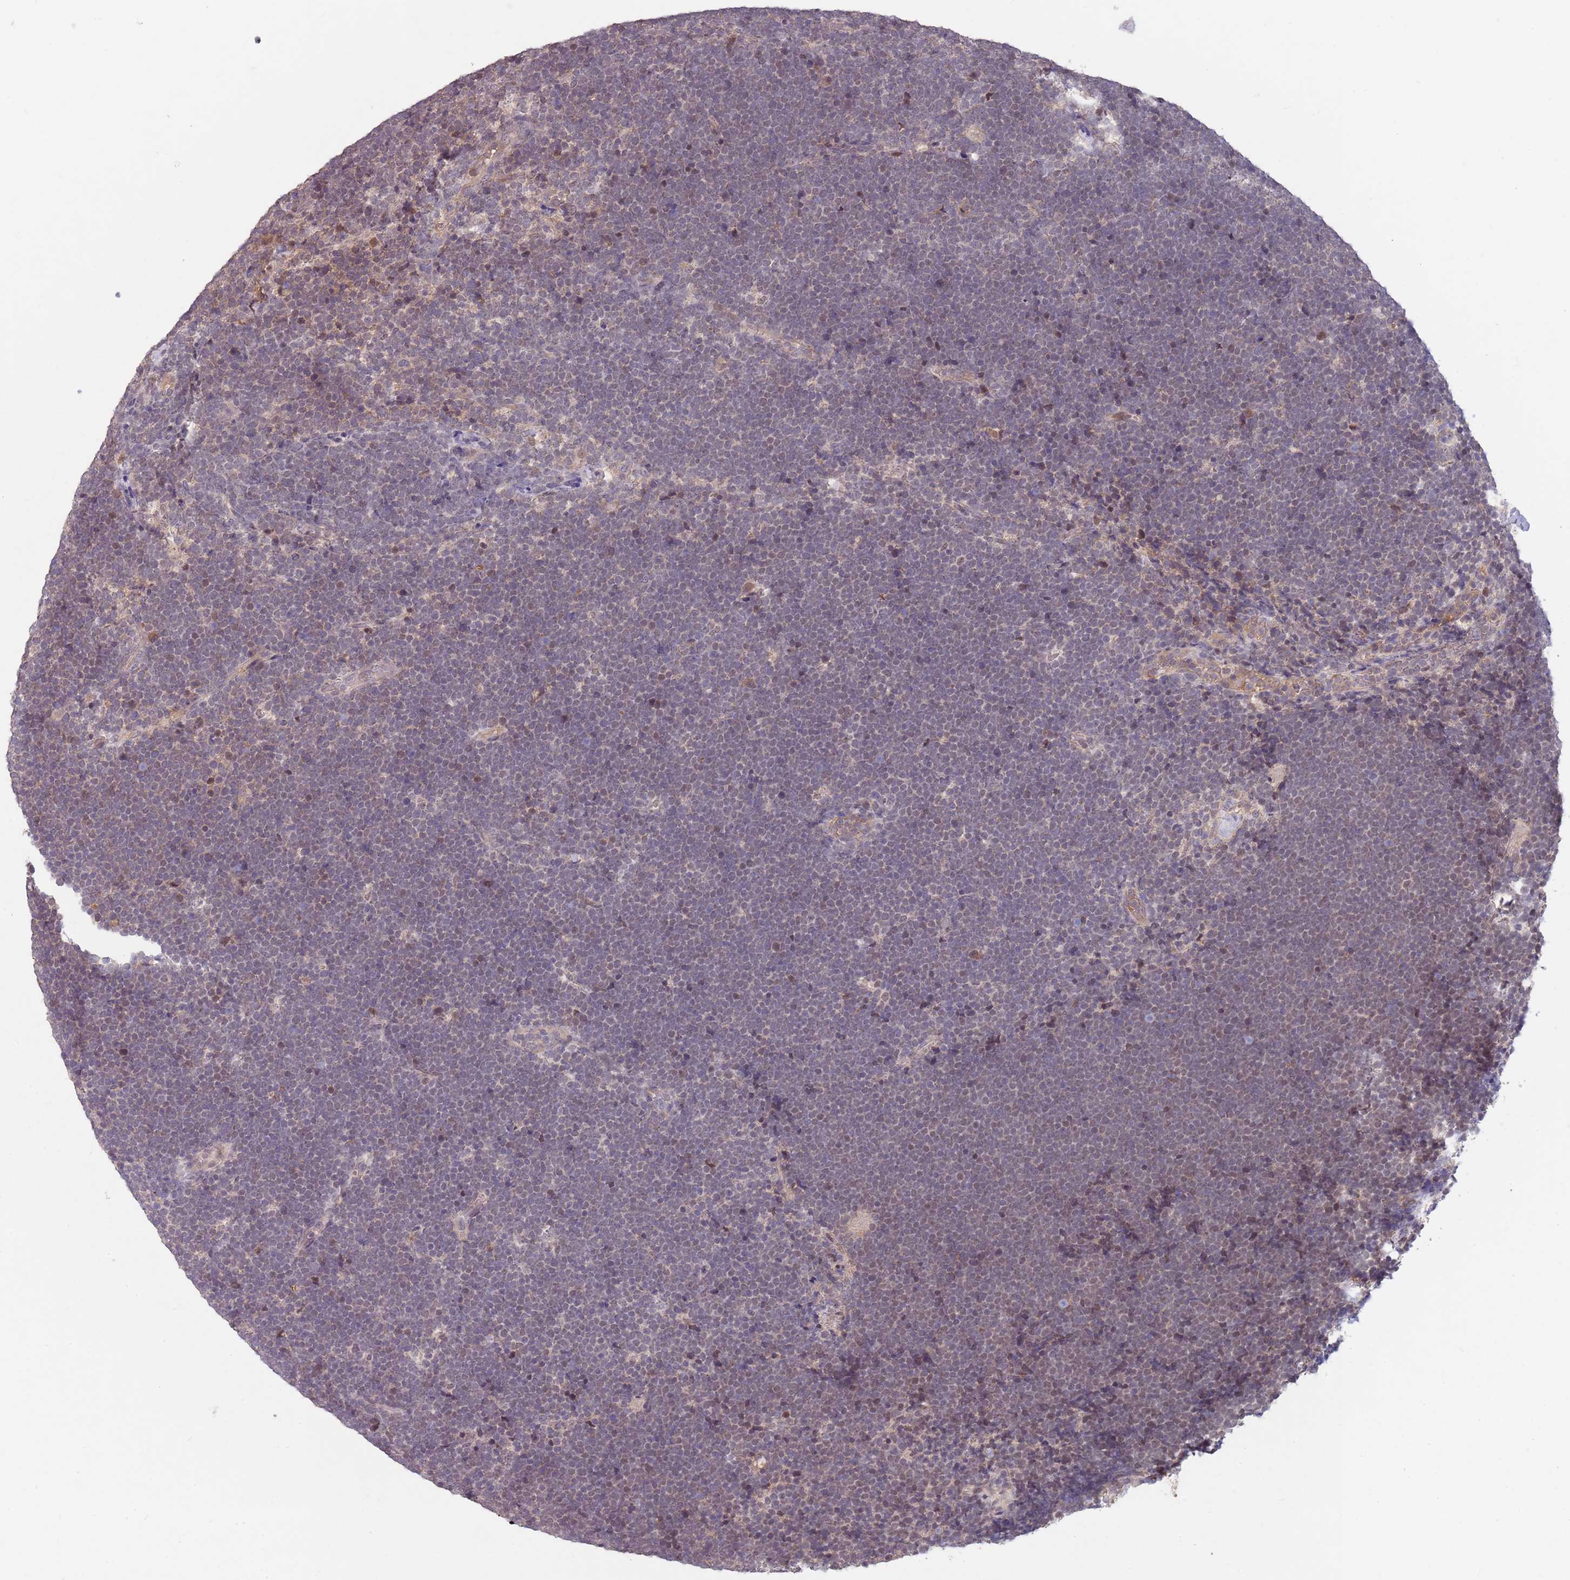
{"staining": {"intensity": "negative", "quantity": "none", "location": "none"}, "tissue": "lymphoma", "cell_type": "Tumor cells", "image_type": "cancer", "snomed": [{"axis": "morphology", "description": "Malignant lymphoma, non-Hodgkin's type, High grade"}, {"axis": "topography", "description": "Lymph node"}], "caption": "This is a image of immunohistochemistry (IHC) staining of high-grade malignant lymphoma, non-Hodgkin's type, which shows no staining in tumor cells.", "gene": "MEI1", "patient": {"sex": "male", "age": 13}}